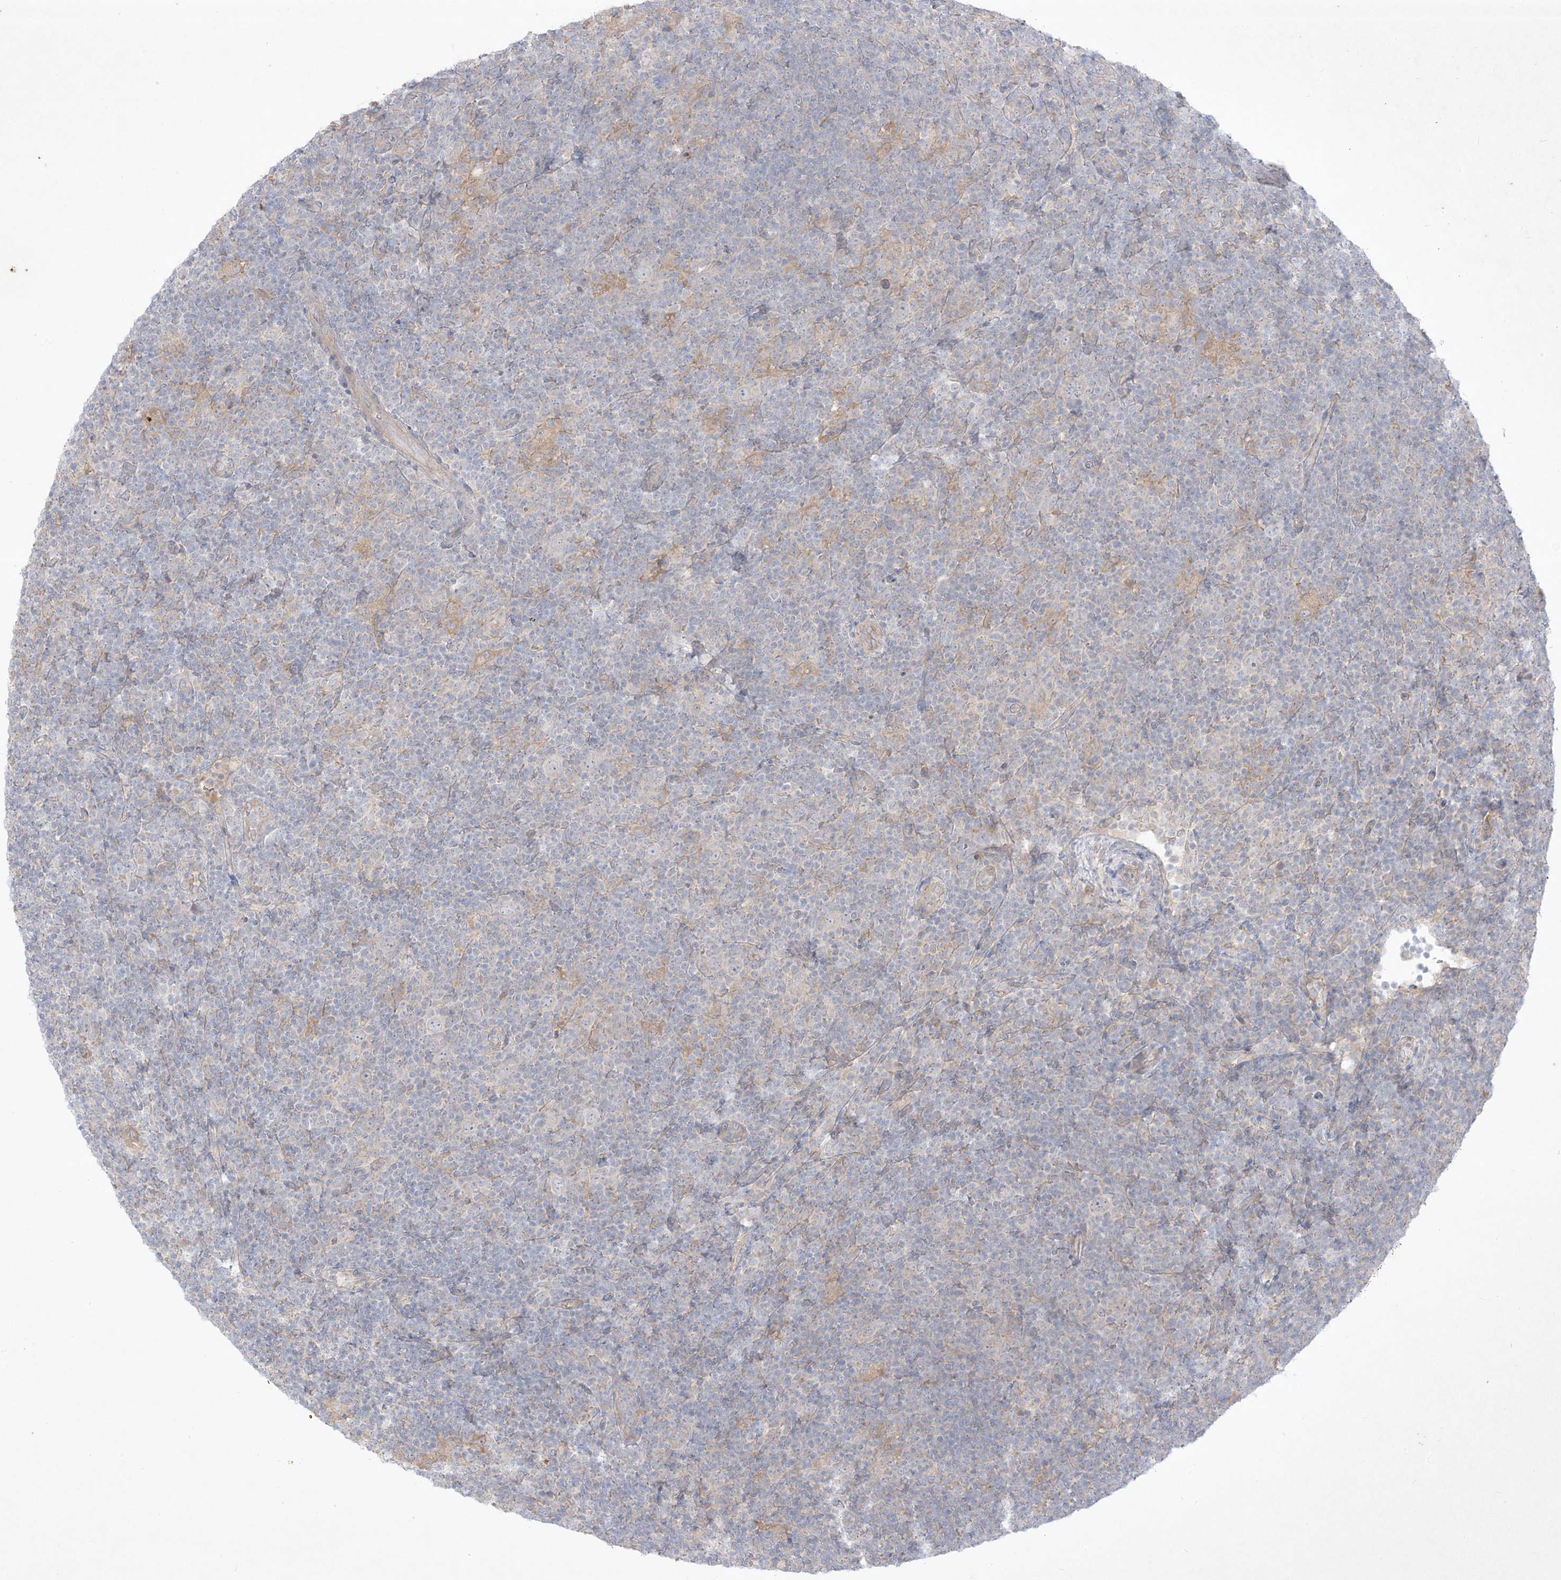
{"staining": {"intensity": "negative", "quantity": "none", "location": "none"}, "tissue": "lymphoma", "cell_type": "Tumor cells", "image_type": "cancer", "snomed": [{"axis": "morphology", "description": "Hodgkin's disease, NOS"}, {"axis": "topography", "description": "Lymph node"}], "caption": "Immunohistochemistry (IHC) image of neoplastic tissue: human Hodgkin's disease stained with DAB (3,3'-diaminobenzidine) reveals no significant protein staining in tumor cells.", "gene": "PLEKHA3", "patient": {"sex": "female", "age": 57}}